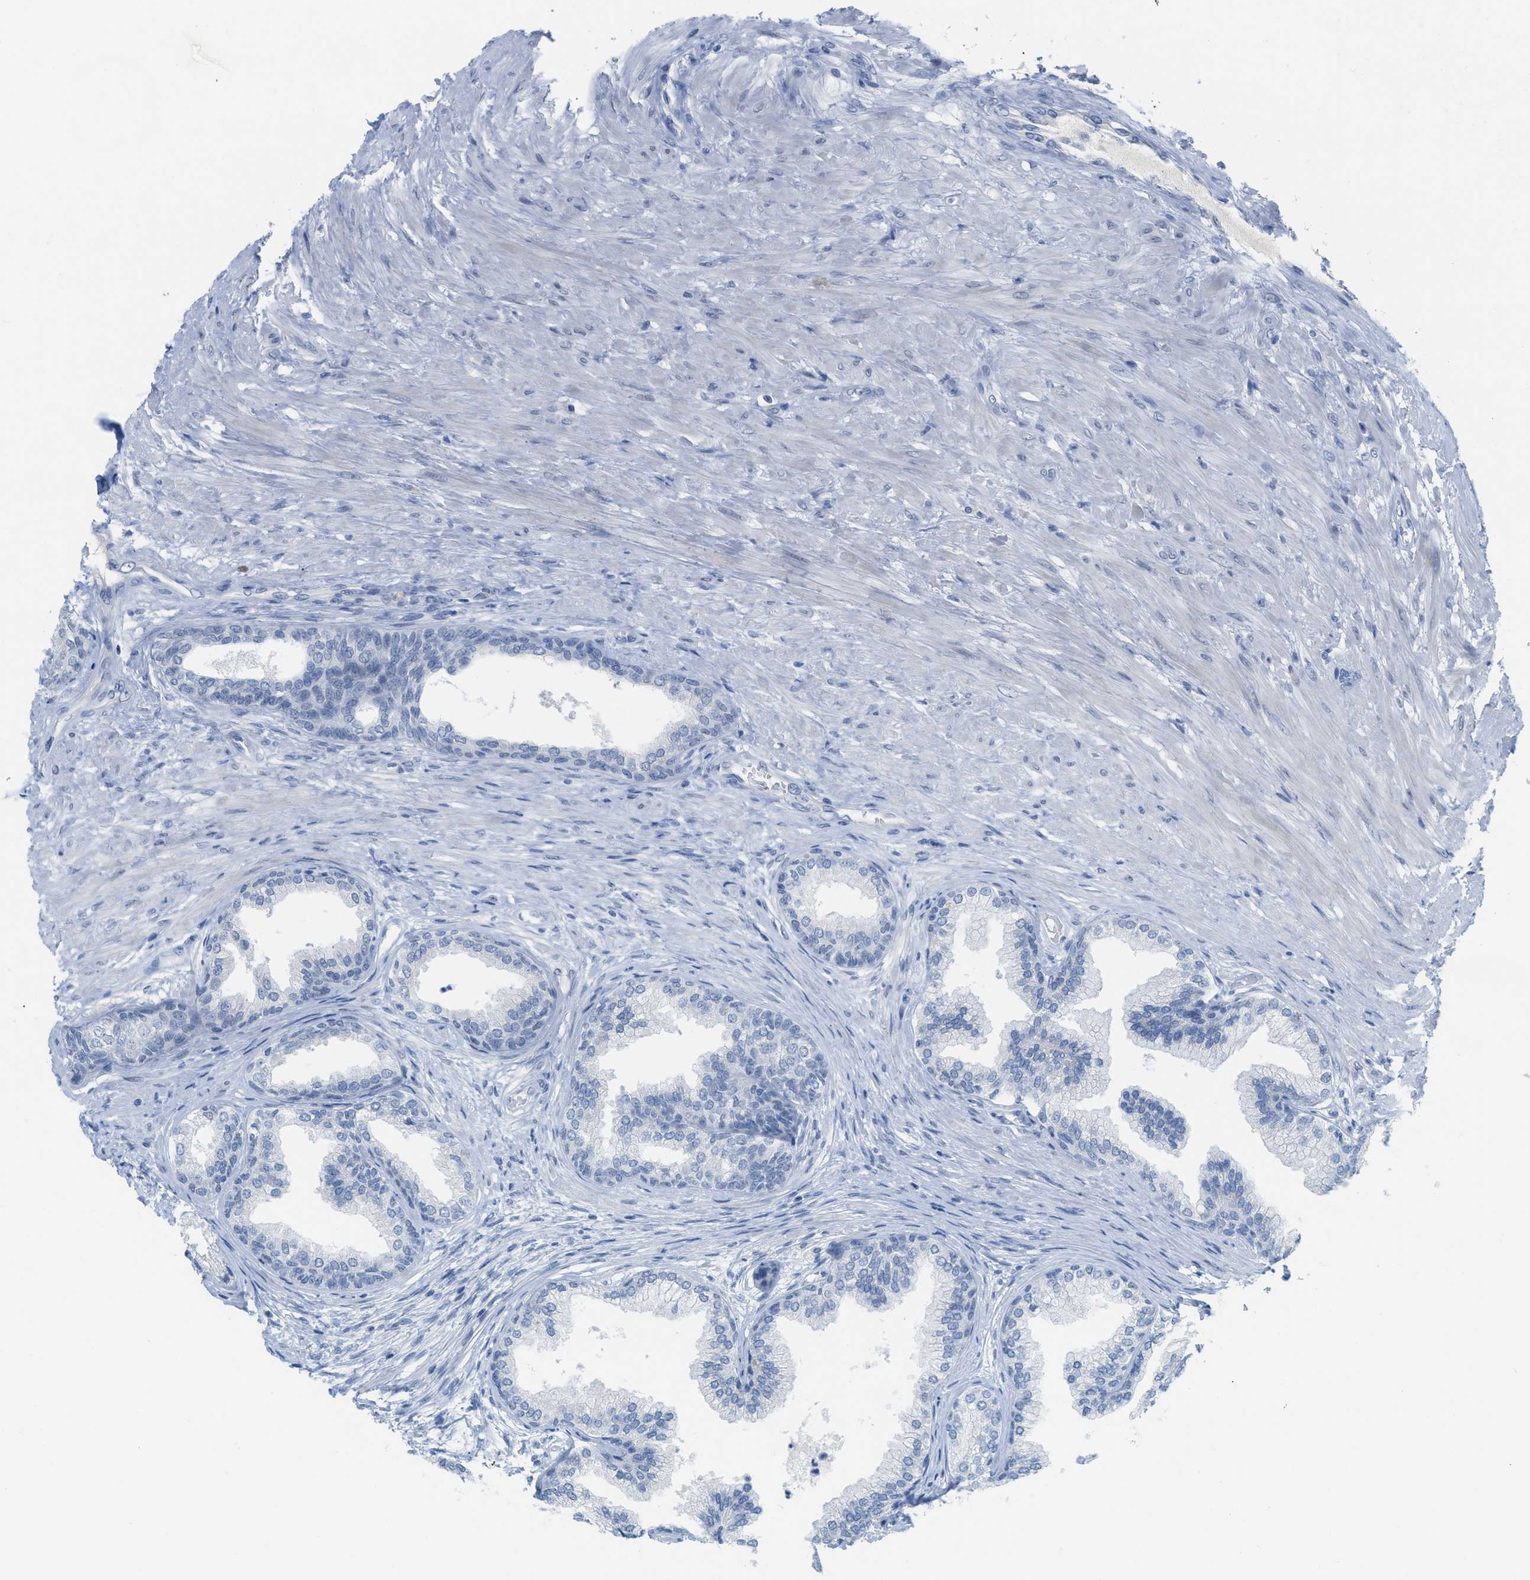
{"staining": {"intensity": "negative", "quantity": "none", "location": "none"}, "tissue": "prostate", "cell_type": "Glandular cells", "image_type": "normal", "snomed": [{"axis": "morphology", "description": "Normal tissue, NOS"}, {"axis": "topography", "description": "Prostate"}], "caption": "Glandular cells show no significant protein expression in unremarkable prostate. (Stains: DAB (3,3'-diaminobenzidine) immunohistochemistry with hematoxylin counter stain, Microscopy: brightfield microscopy at high magnification).", "gene": "HSF2", "patient": {"sex": "male", "age": 76}}